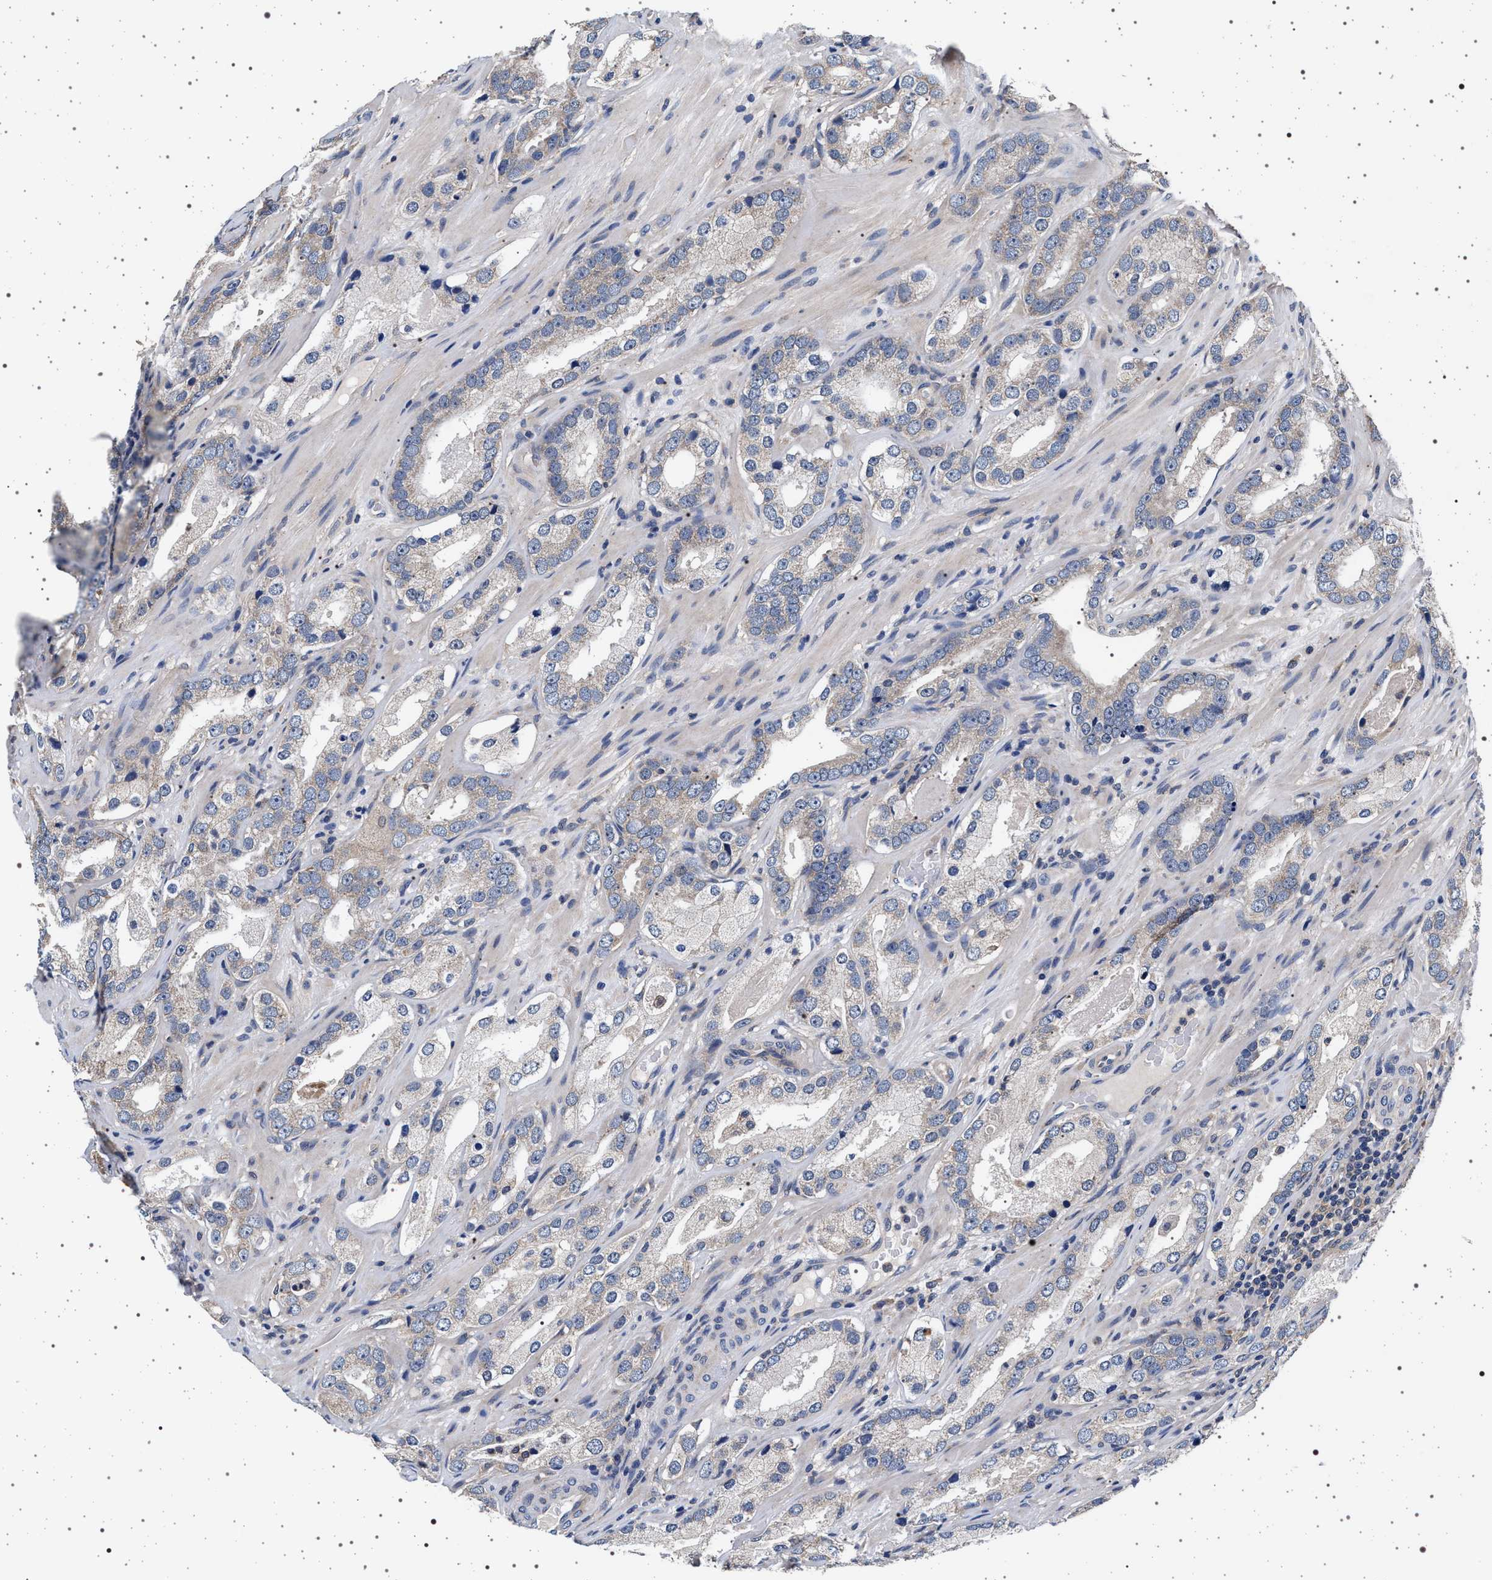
{"staining": {"intensity": "negative", "quantity": "none", "location": "none"}, "tissue": "prostate cancer", "cell_type": "Tumor cells", "image_type": "cancer", "snomed": [{"axis": "morphology", "description": "Adenocarcinoma, High grade"}, {"axis": "topography", "description": "Prostate"}], "caption": "Immunohistochemical staining of human prostate cancer shows no significant expression in tumor cells.", "gene": "MAP3K2", "patient": {"sex": "male", "age": 63}}